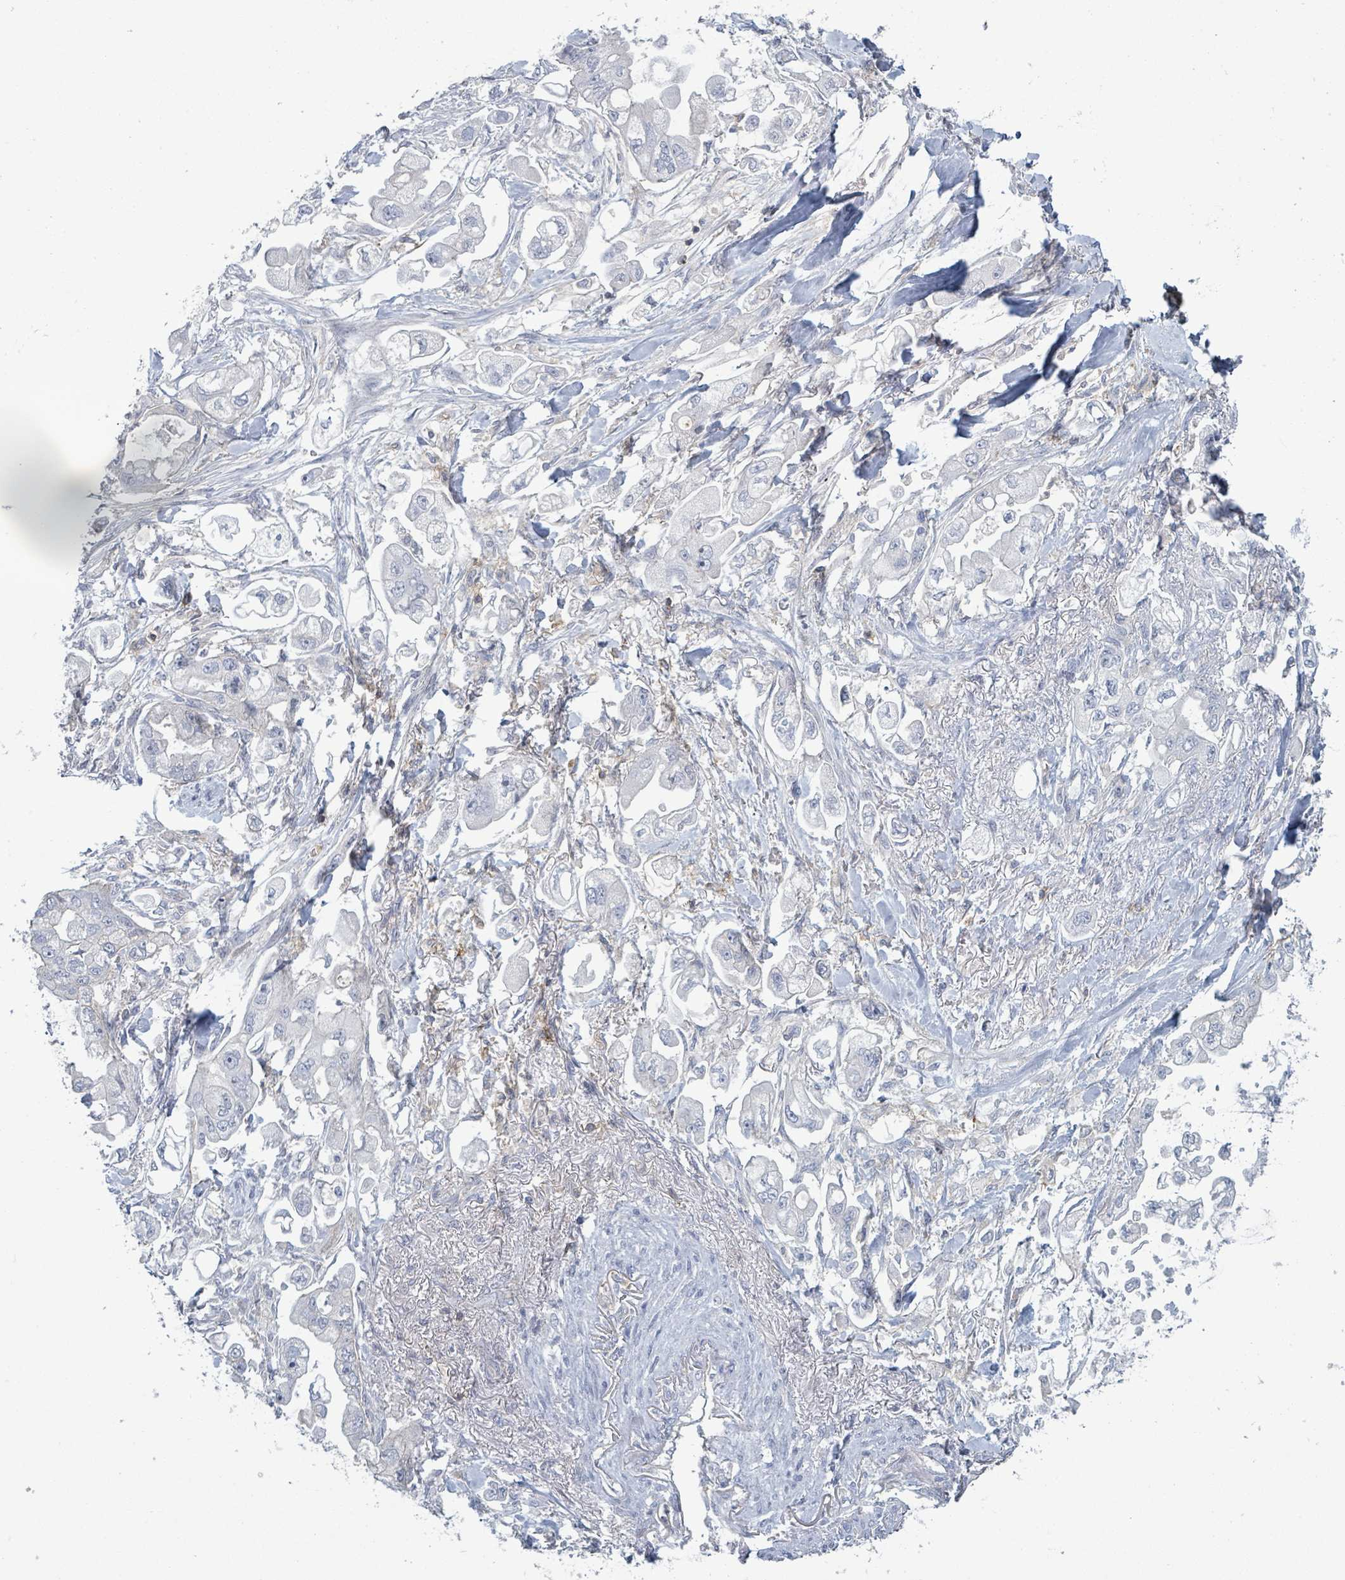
{"staining": {"intensity": "negative", "quantity": "none", "location": "none"}, "tissue": "stomach cancer", "cell_type": "Tumor cells", "image_type": "cancer", "snomed": [{"axis": "morphology", "description": "Adenocarcinoma, NOS"}, {"axis": "topography", "description": "Stomach"}], "caption": "An immunohistochemistry image of stomach cancer (adenocarcinoma) is shown. There is no staining in tumor cells of stomach cancer (adenocarcinoma).", "gene": "TNFRSF14", "patient": {"sex": "male", "age": 62}}